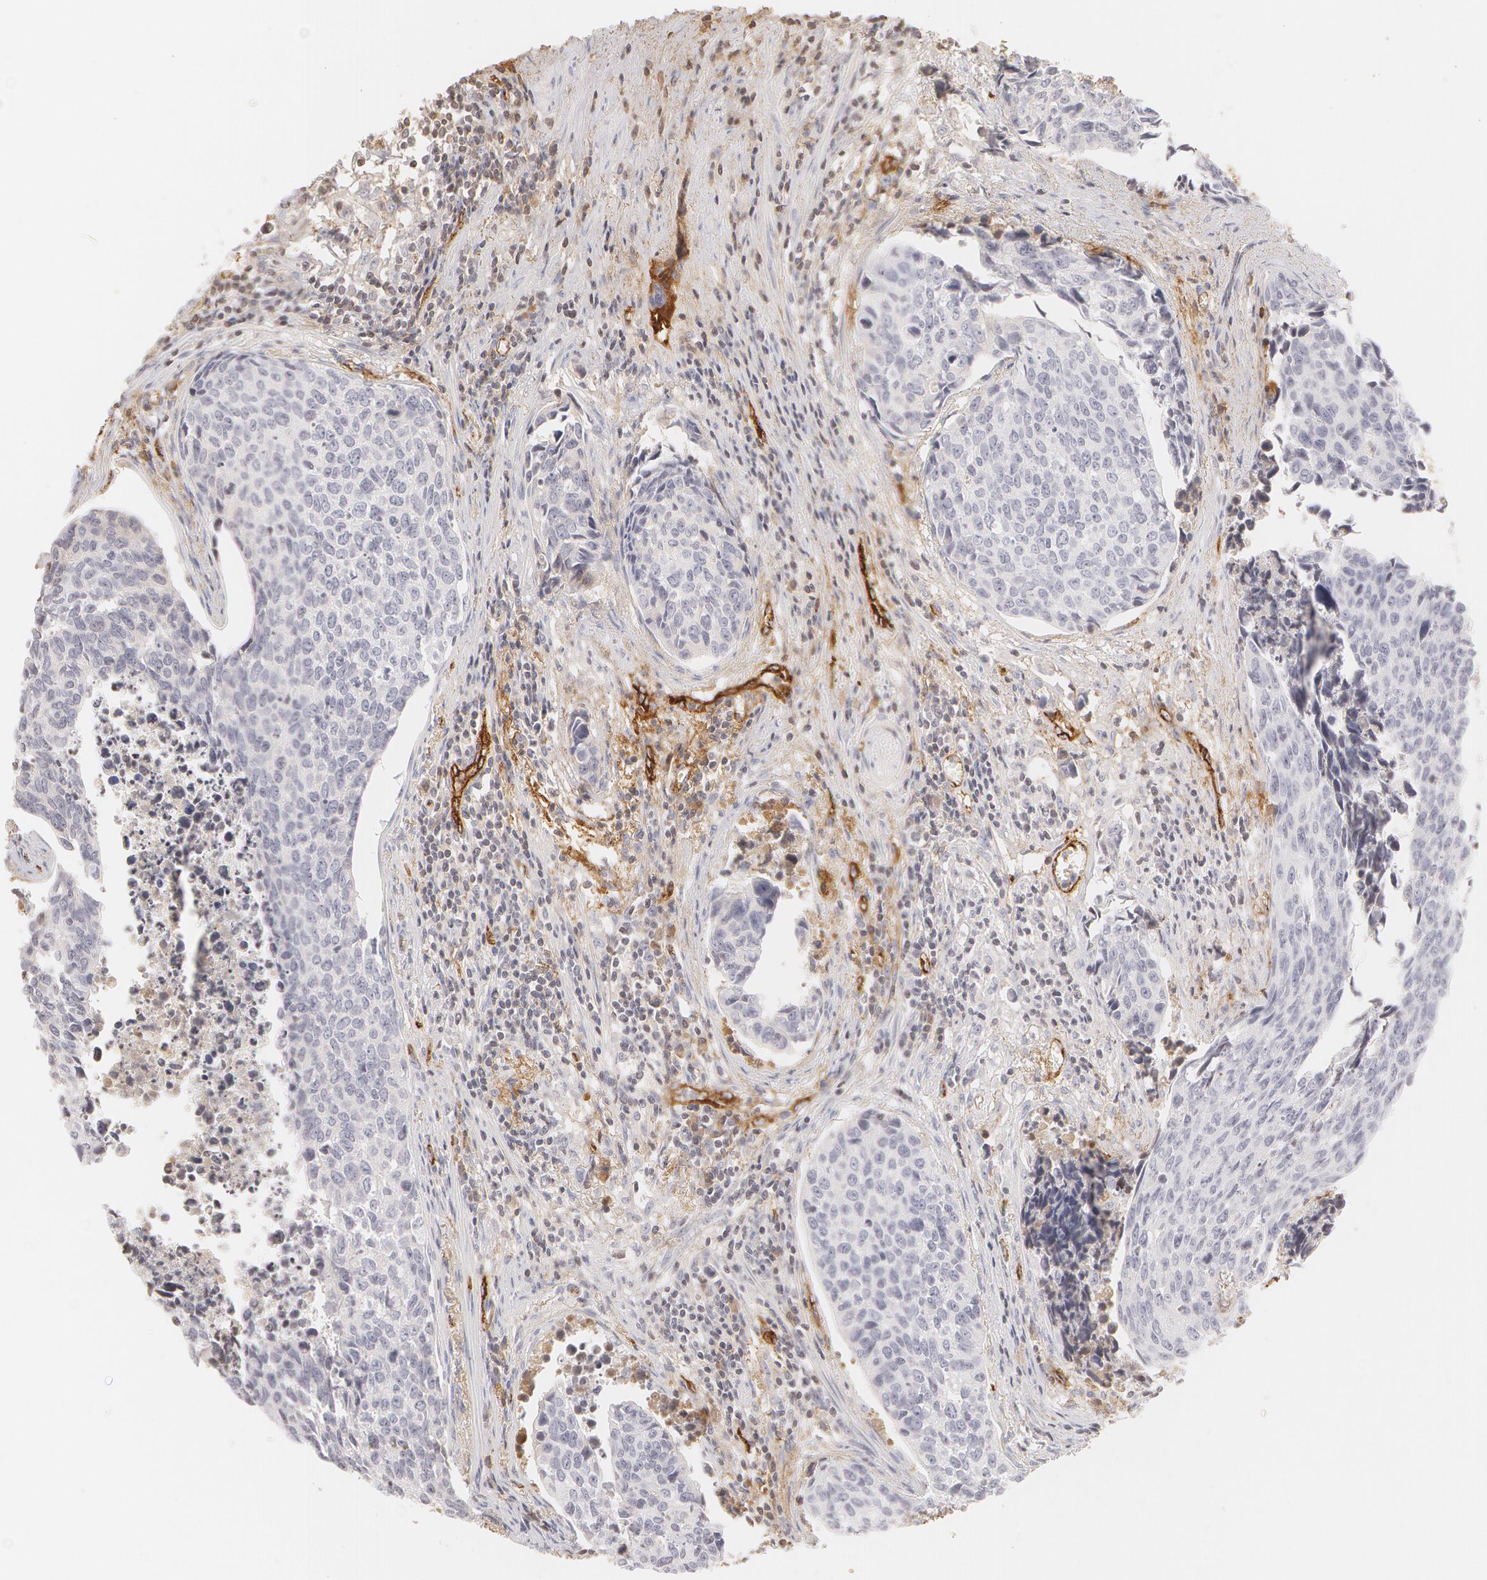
{"staining": {"intensity": "negative", "quantity": "none", "location": "none"}, "tissue": "urothelial cancer", "cell_type": "Tumor cells", "image_type": "cancer", "snomed": [{"axis": "morphology", "description": "Urothelial carcinoma, High grade"}, {"axis": "topography", "description": "Urinary bladder"}], "caption": "Immunohistochemical staining of urothelial carcinoma (high-grade) displays no significant positivity in tumor cells.", "gene": "VWF", "patient": {"sex": "male", "age": 81}}